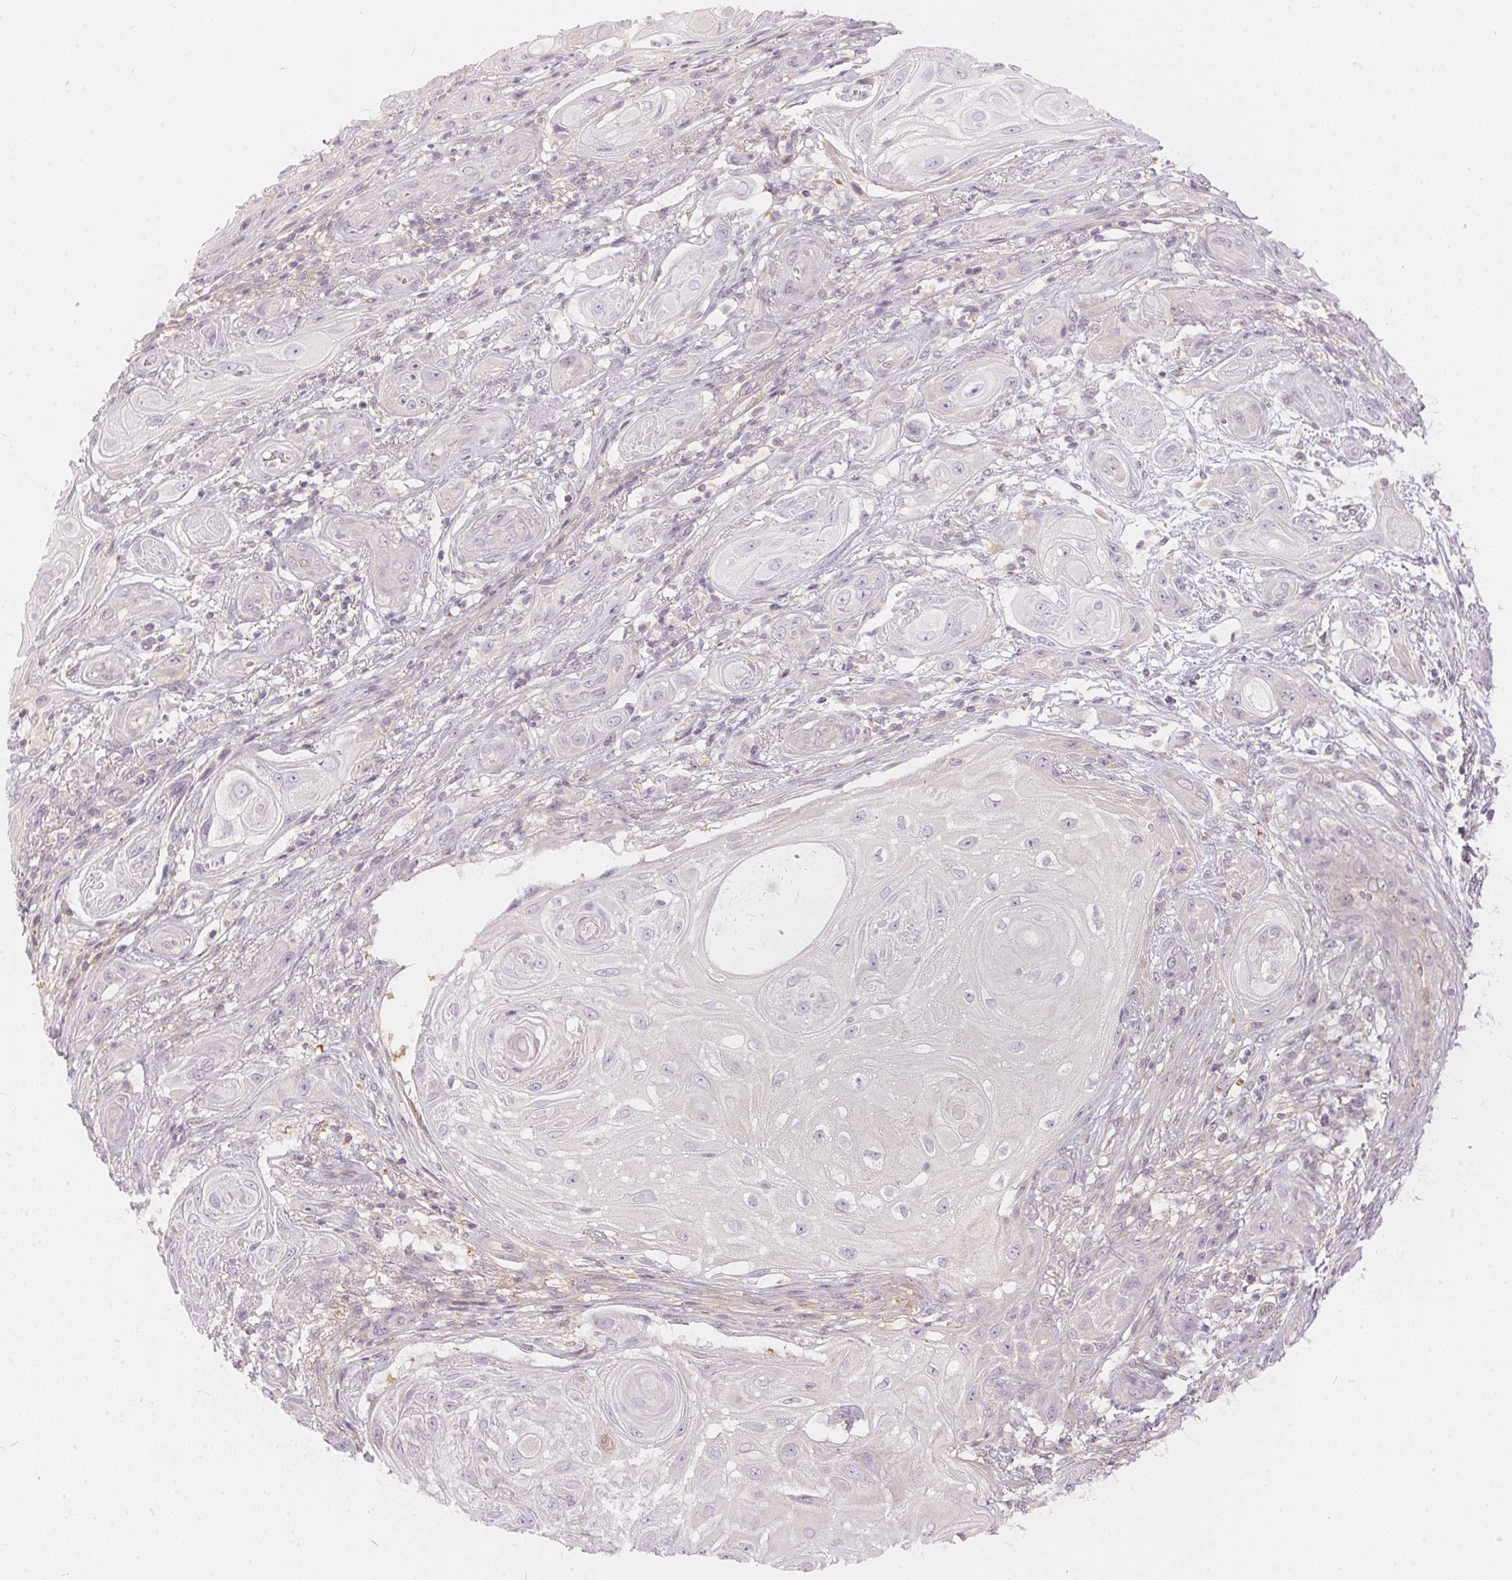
{"staining": {"intensity": "negative", "quantity": "none", "location": "none"}, "tissue": "skin cancer", "cell_type": "Tumor cells", "image_type": "cancer", "snomed": [{"axis": "morphology", "description": "Squamous cell carcinoma, NOS"}, {"axis": "topography", "description": "Skin"}], "caption": "The micrograph displays no significant positivity in tumor cells of squamous cell carcinoma (skin).", "gene": "BLMH", "patient": {"sex": "male", "age": 62}}